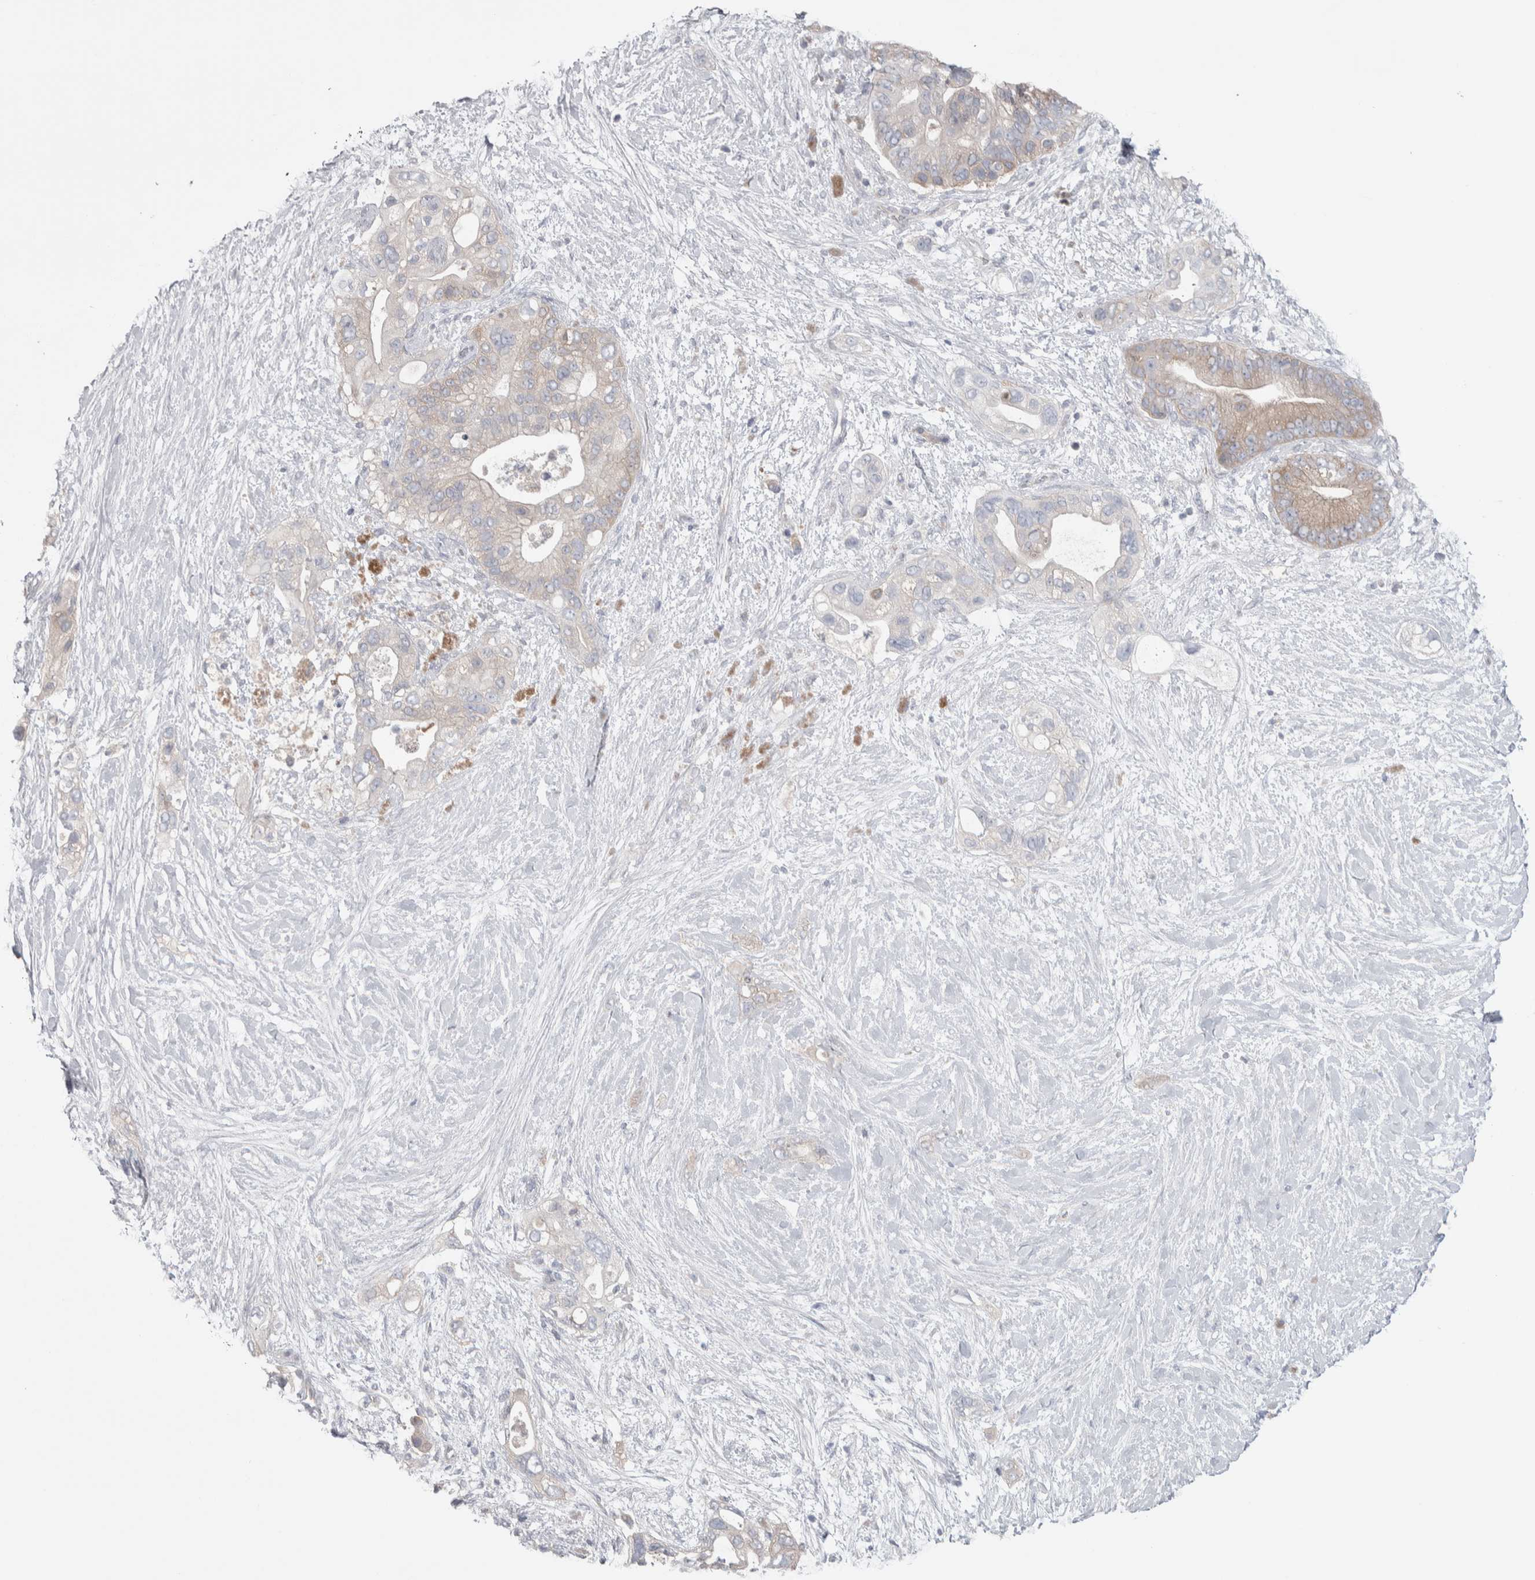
{"staining": {"intensity": "weak", "quantity": "<25%", "location": "cytoplasmic/membranous"}, "tissue": "pancreatic cancer", "cell_type": "Tumor cells", "image_type": "cancer", "snomed": [{"axis": "morphology", "description": "Adenocarcinoma, NOS"}, {"axis": "topography", "description": "Pancreas"}], "caption": "The image demonstrates no significant expression in tumor cells of pancreatic cancer (adenocarcinoma).", "gene": "GPHN", "patient": {"sex": "male", "age": 53}}